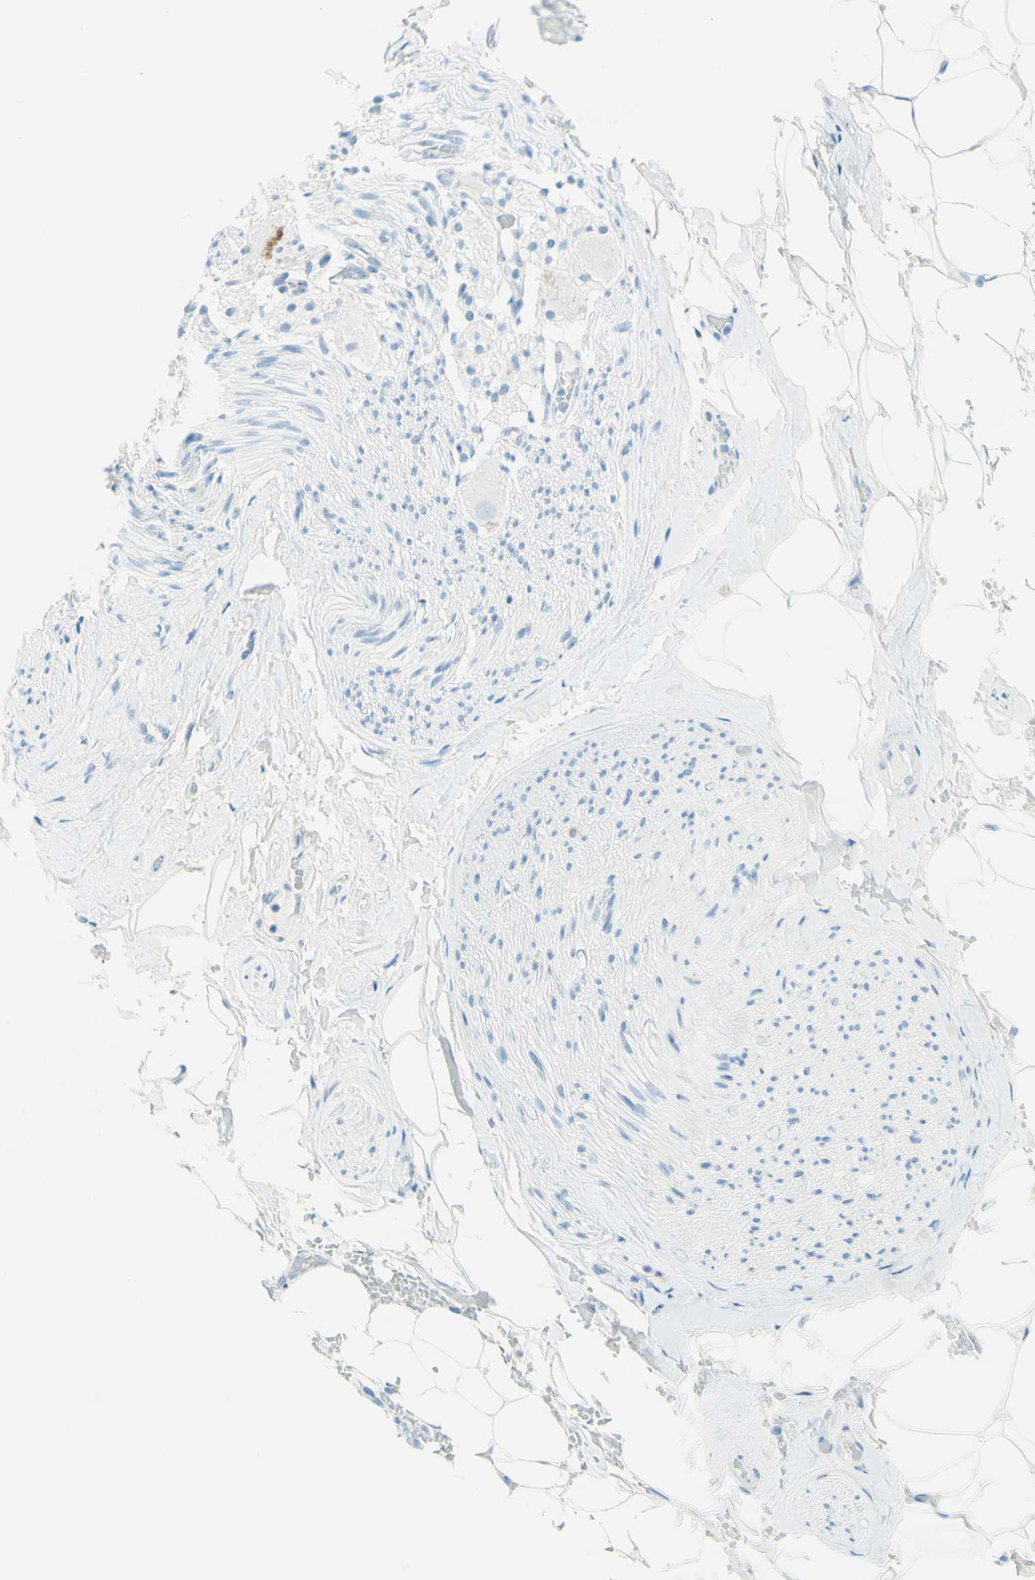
{"staining": {"intensity": "negative", "quantity": "none", "location": "none"}, "tissue": "adipose tissue", "cell_type": "Adipocytes", "image_type": "normal", "snomed": [{"axis": "morphology", "description": "Normal tissue, NOS"}, {"axis": "topography", "description": "Peripheral nerve tissue"}], "caption": "Immunohistochemistry image of unremarkable adipose tissue: adipose tissue stained with DAB (3,3'-diaminobenzidine) shows no significant protein positivity in adipocytes. (Stains: DAB immunohistochemistry with hematoxylin counter stain, Microscopy: brightfield microscopy at high magnification).", "gene": "FMR1NB", "patient": {"sex": "male", "age": 70}}